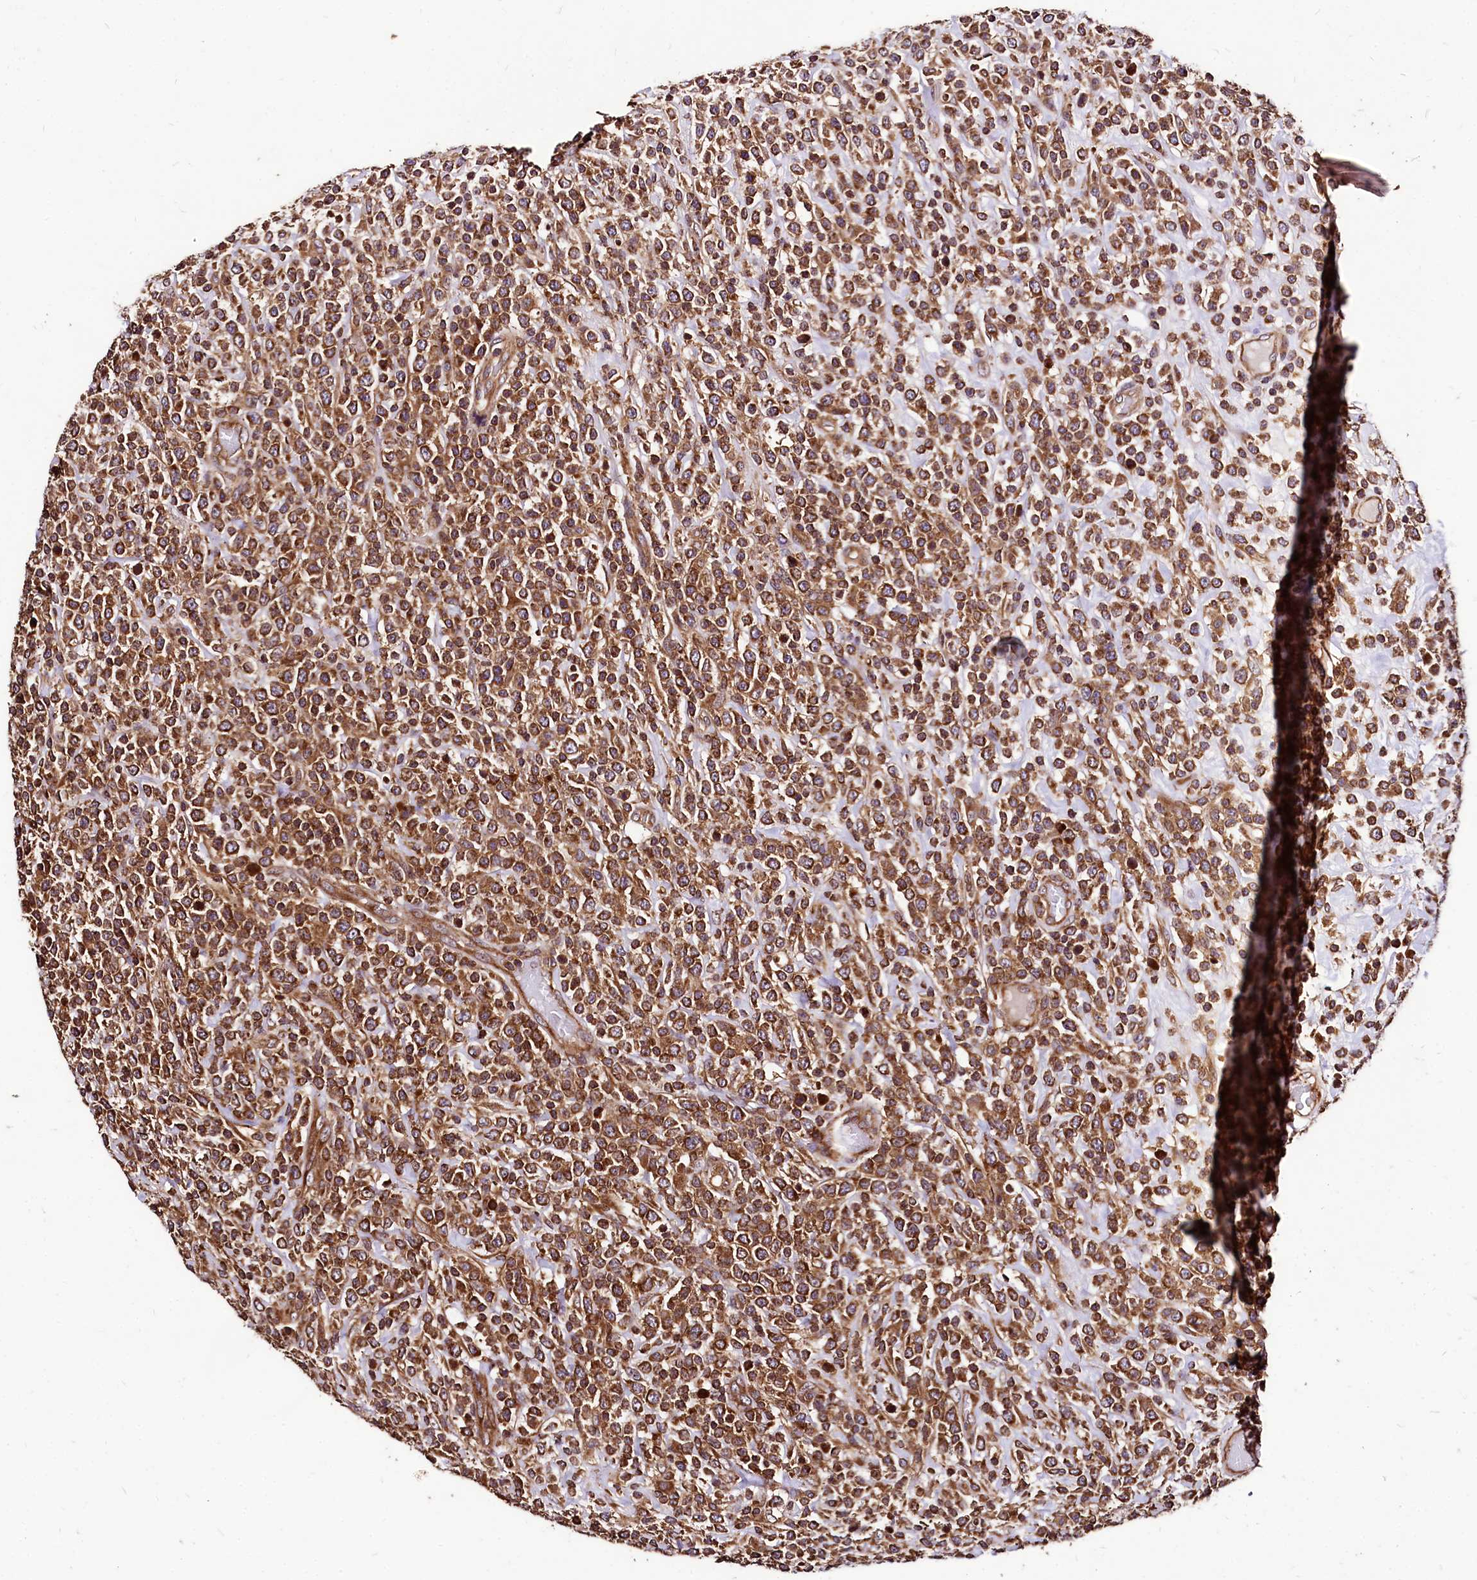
{"staining": {"intensity": "strong", "quantity": ">75%", "location": "cytoplasmic/membranous"}, "tissue": "lymphoma", "cell_type": "Tumor cells", "image_type": "cancer", "snomed": [{"axis": "morphology", "description": "Malignant lymphoma, non-Hodgkin's type, High grade"}, {"axis": "topography", "description": "Colon"}], "caption": "IHC photomicrograph of neoplastic tissue: human lymphoma stained using IHC shows high levels of strong protein expression localized specifically in the cytoplasmic/membranous of tumor cells, appearing as a cytoplasmic/membranous brown color.", "gene": "LRSAM1", "patient": {"sex": "female", "age": 53}}